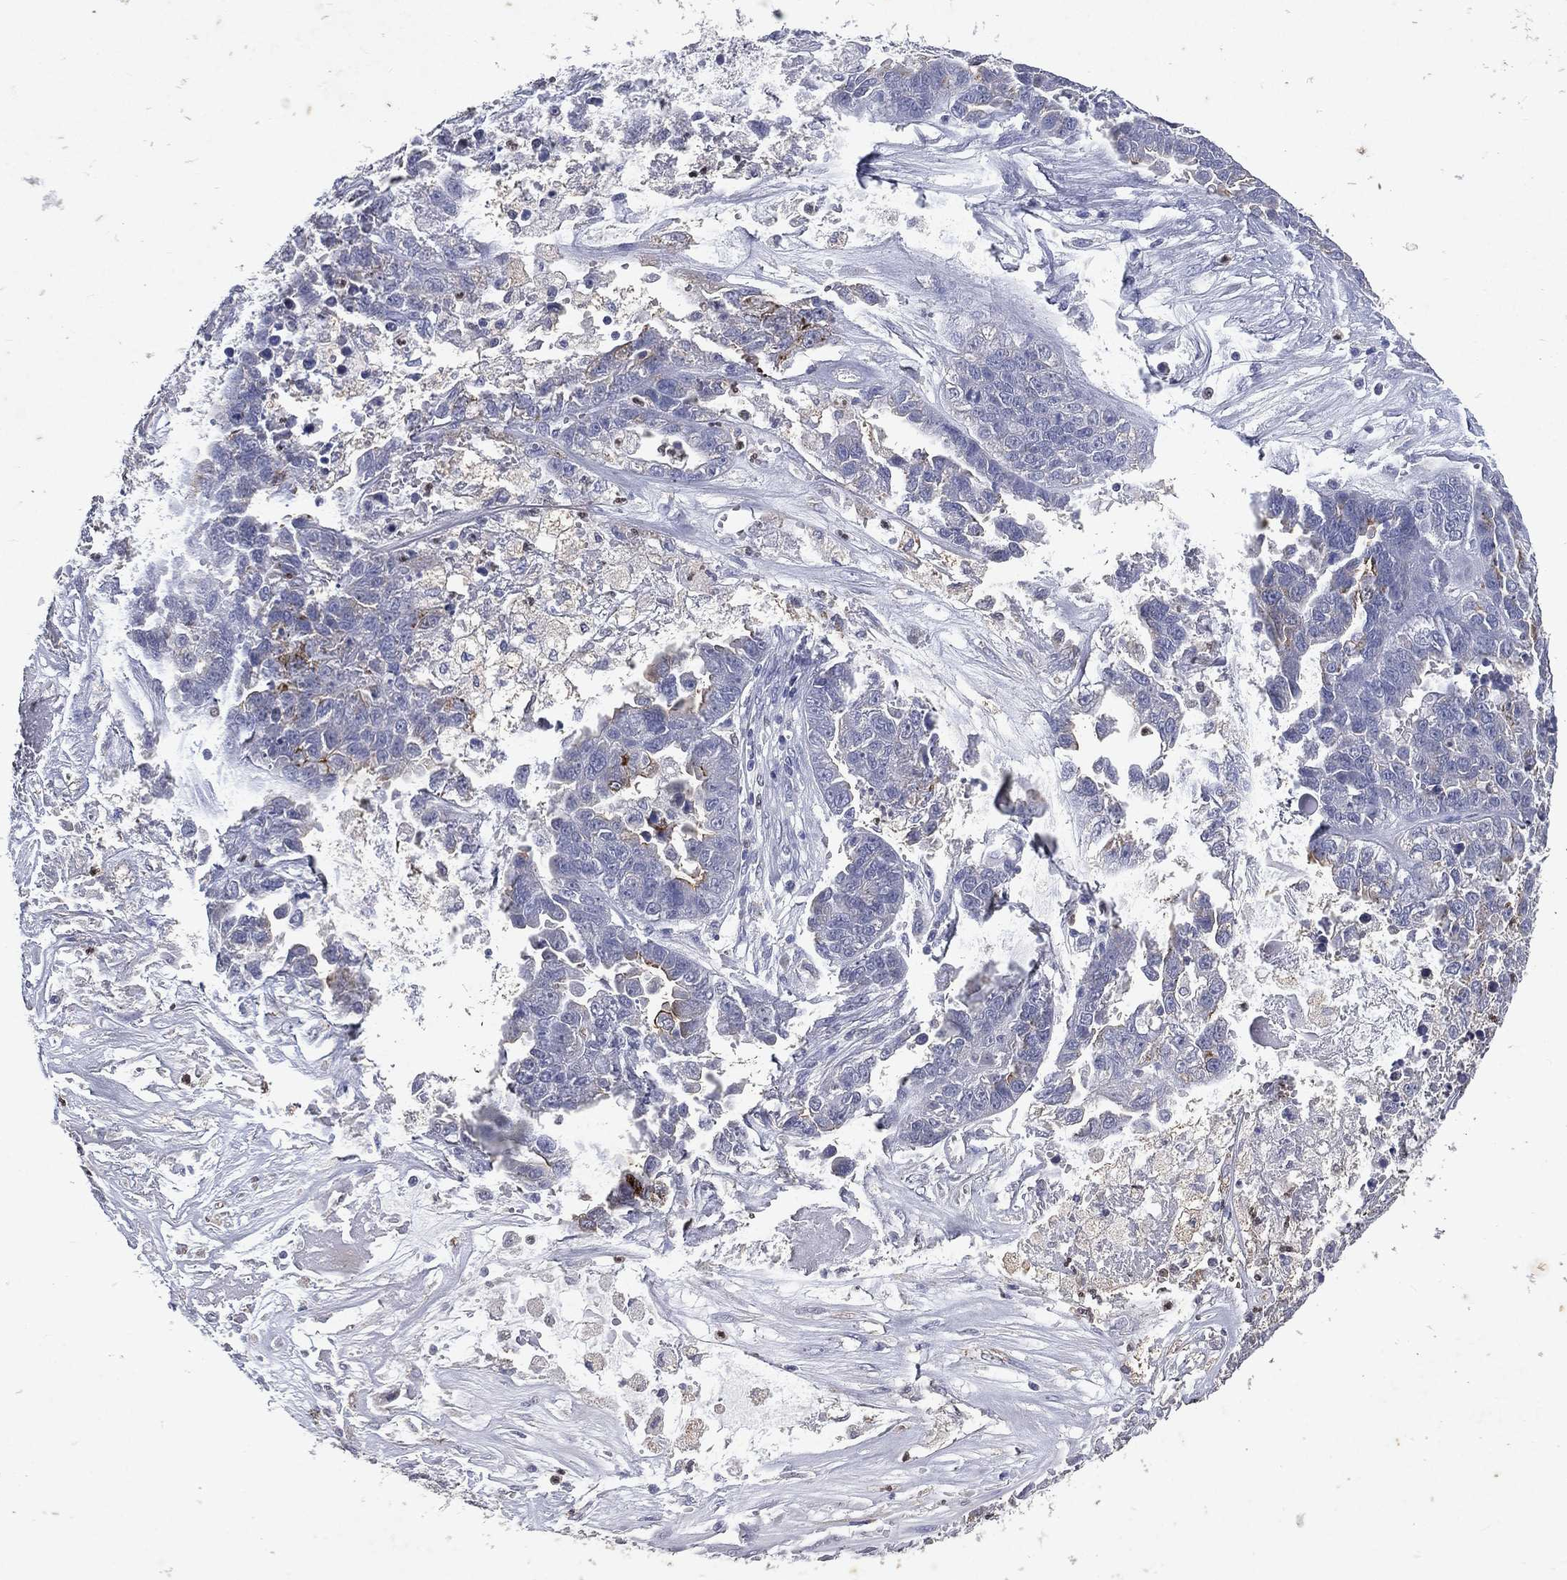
{"staining": {"intensity": "strong", "quantity": "<25%", "location": "cytoplasmic/membranous"}, "tissue": "ovarian cancer", "cell_type": "Tumor cells", "image_type": "cancer", "snomed": [{"axis": "morphology", "description": "Cystadenocarcinoma, serous, NOS"}, {"axis": "topography", "description": "Ovary"}], "caption": "A photomicrograph showing strong cytoplasmic/membranous expression in about <25% of tumor cells in ovarian serous cystadenocarcinoma, as visualized by brown immunohistochemical staining.", "gene": "SLC34A2", "patient": {"sex": "female", "age": 87}}